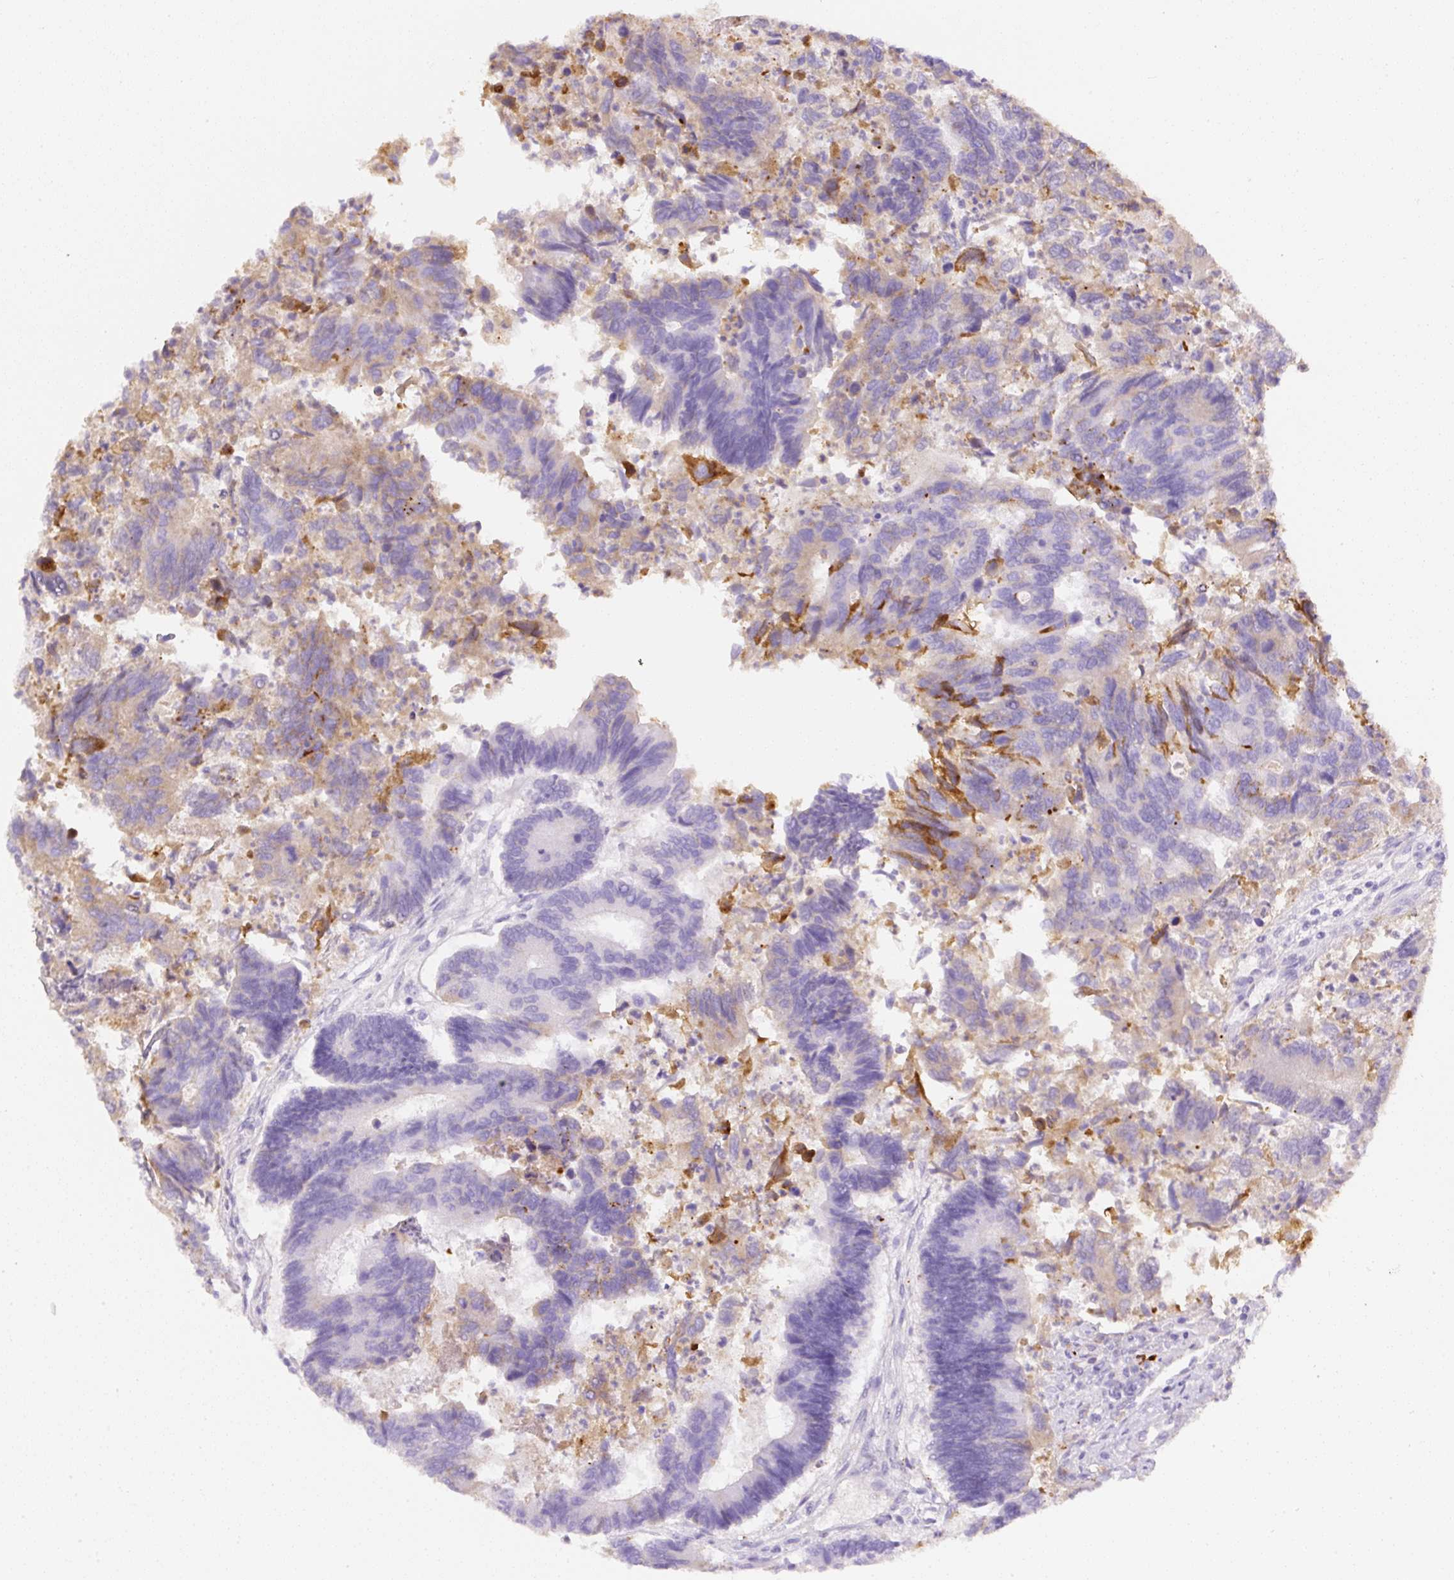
{"staining": {"intensity": "moderate", "quantity": "<25%", "location": "cytoplasmic/membranous"}, "tissue": "colorectal cancer", "cell_type": "Tumor cells", "image_type": "cancer", "snomed": [{"axis": "morphology", "description": "Adenocarcinoma, NOS"}, {"axis": "topography", "description": "Colon"}], "caption": "A micrograph of human colorectal cancer (adenocarcinoma) stained for a protein exhibits moderate cytoplasmic/membranous brown staining in tumor cells.", "gene": "APCS", "patient": {"sex": "female", "age": 67}}